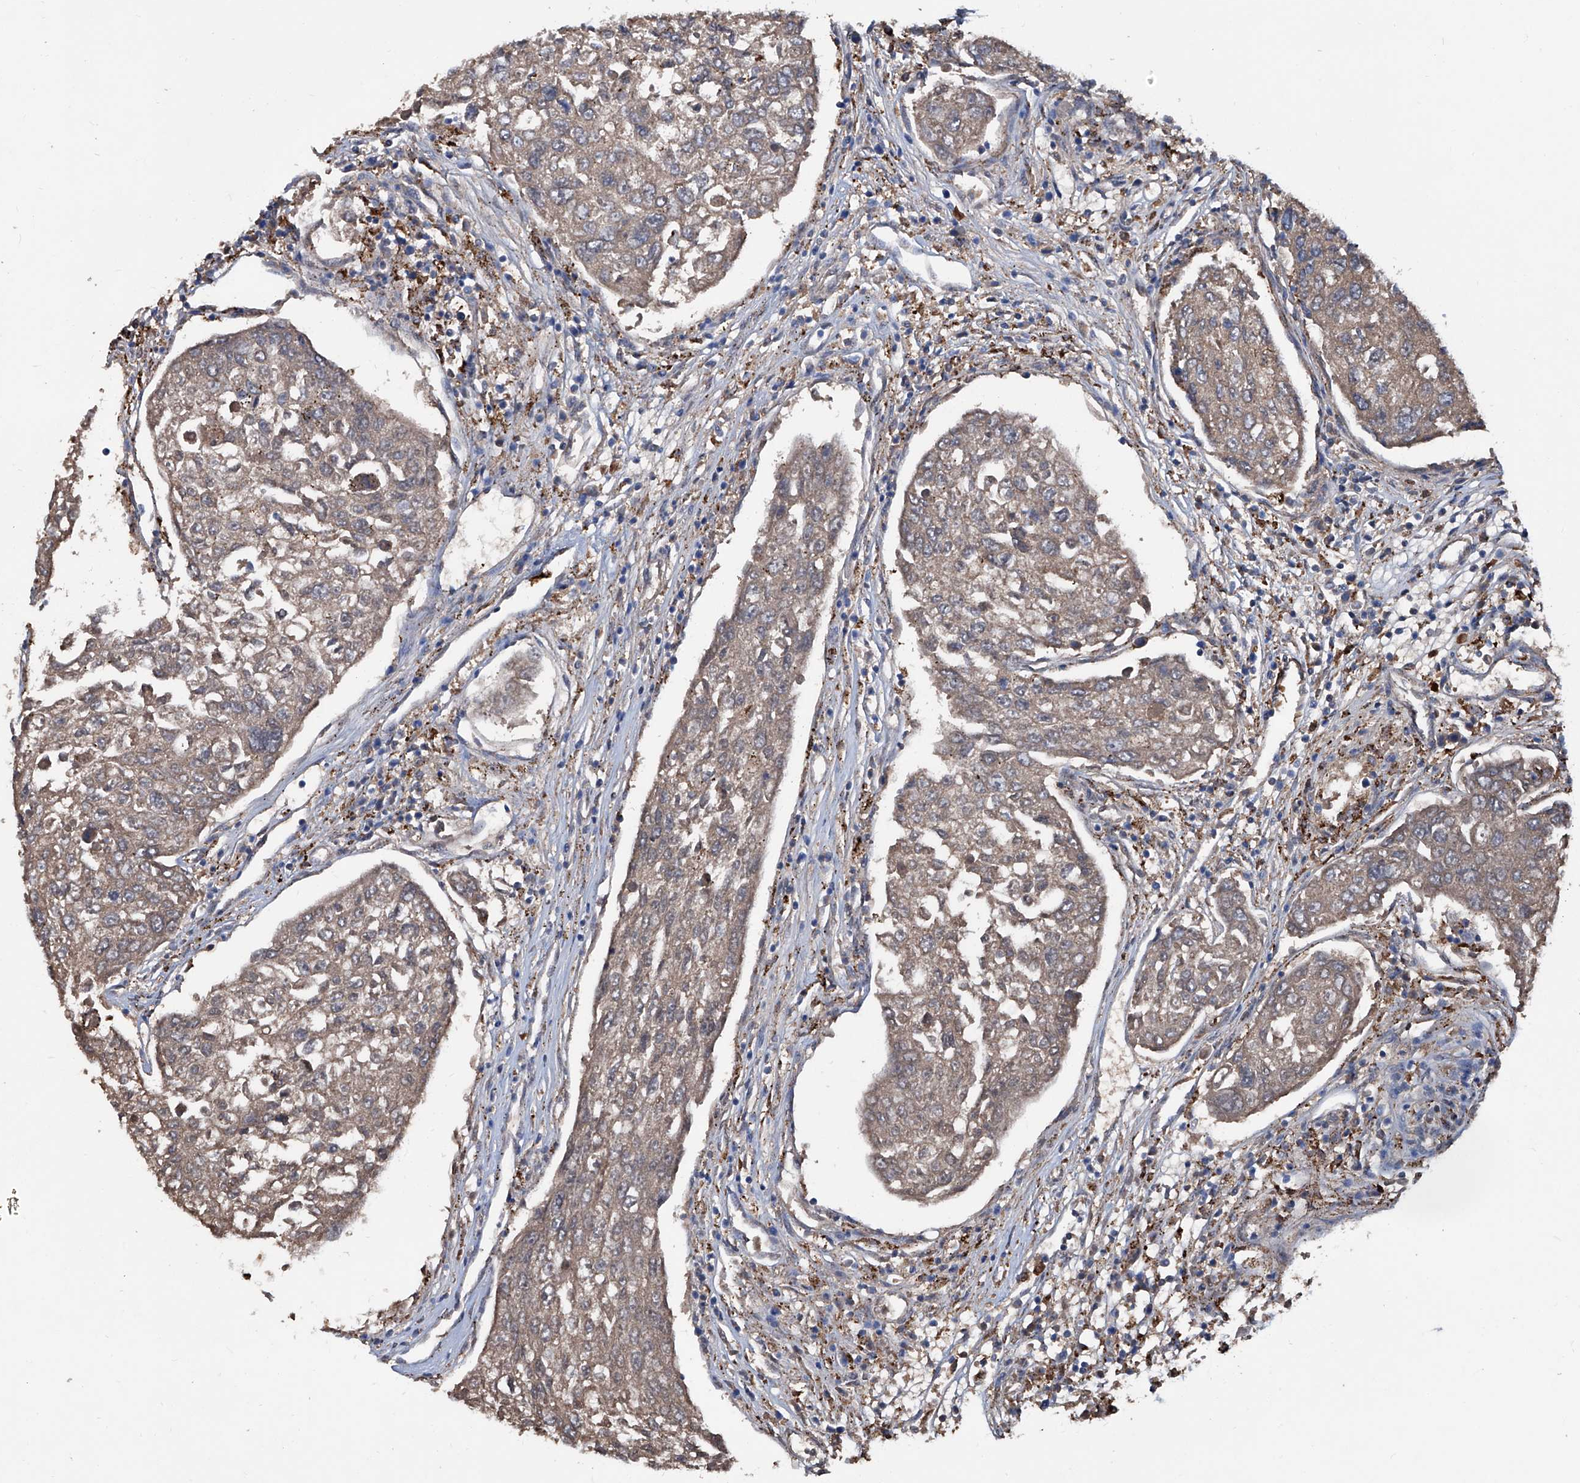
{"staining": {"intensity": "moderate", "quantity": ">75%", "location": "cytoplasmic/membranous"}, "tissue": "urothelial cancer", "cell_type": "Tumor cells", "image_type": "cancer", "snomed": [{"axis": "morphology", "description": "Urothelial carcinoma, High grade"}, {"axis": "topography", "description": "Lymph node"}, {"axis": "topography", "description": "Urinary bladder"}], "caption": "Protein staining of high-grade urothelial carcinoma tissue shows moderate cytoplasmic/membranous positivity in about >75% of tumor cells.", "gene": "NHS", "patient": {"sex": "male", "age": 51}}